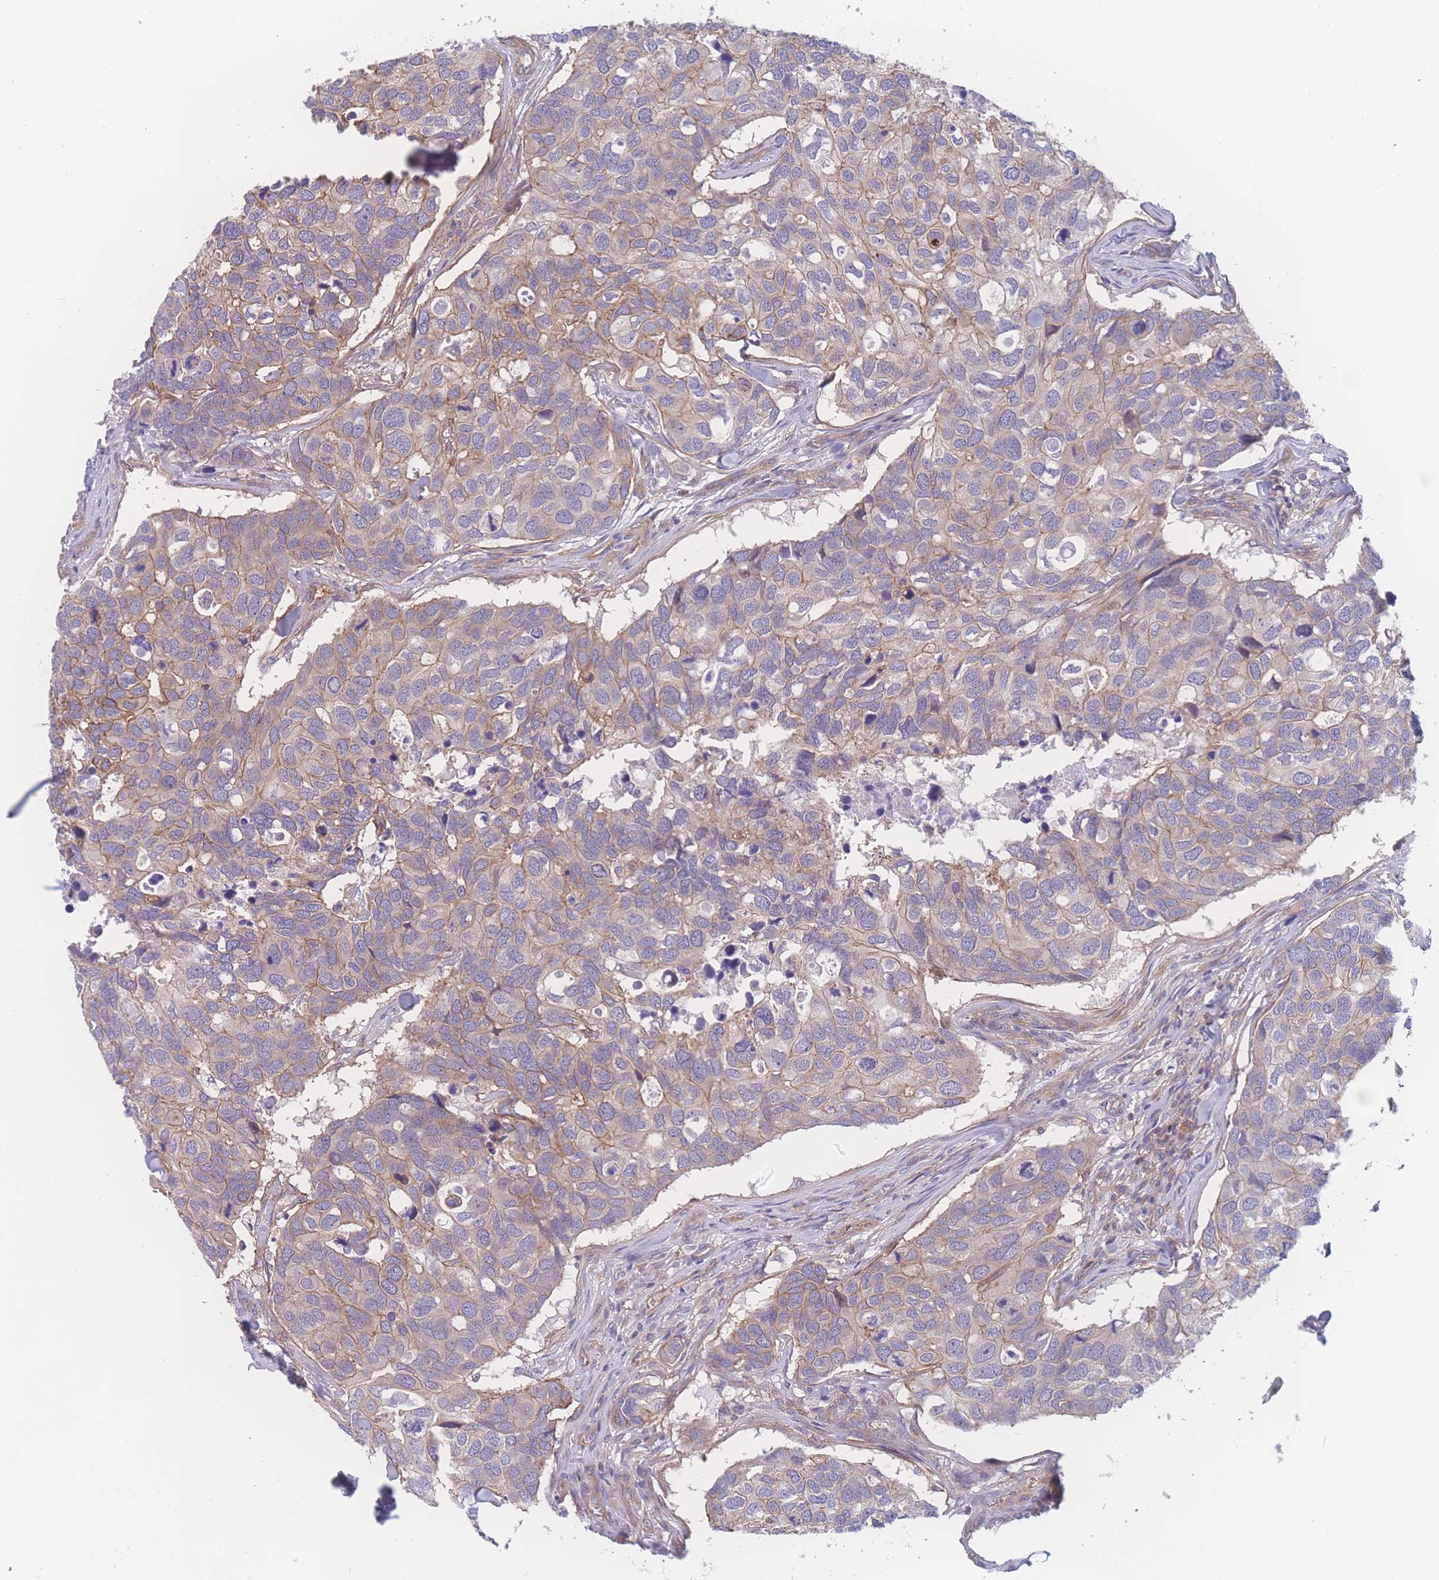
{"staining": {"intensity": "moderate", "quantity": "<25%", "location": "cytoplasmic/membranous"}, "tissue": "breast cancer", "cell_type": "Tumor cells", "image_type": "cancer", "snomed": [{"axis": "morphology", "description": "Duct carcinoma"}, {"axis": "topography", "description": "Breast"}], "caption": "High-power microscopy captured an immunohistochemistry (IHC) histopathology image of breast infiltrating ductal carcinoma, revealing moderate cytoplasmic/membranous staining in about <25% of tumor cells.", "gene": "CFAP97", "patient": {"sex": "female", "age": 83}}